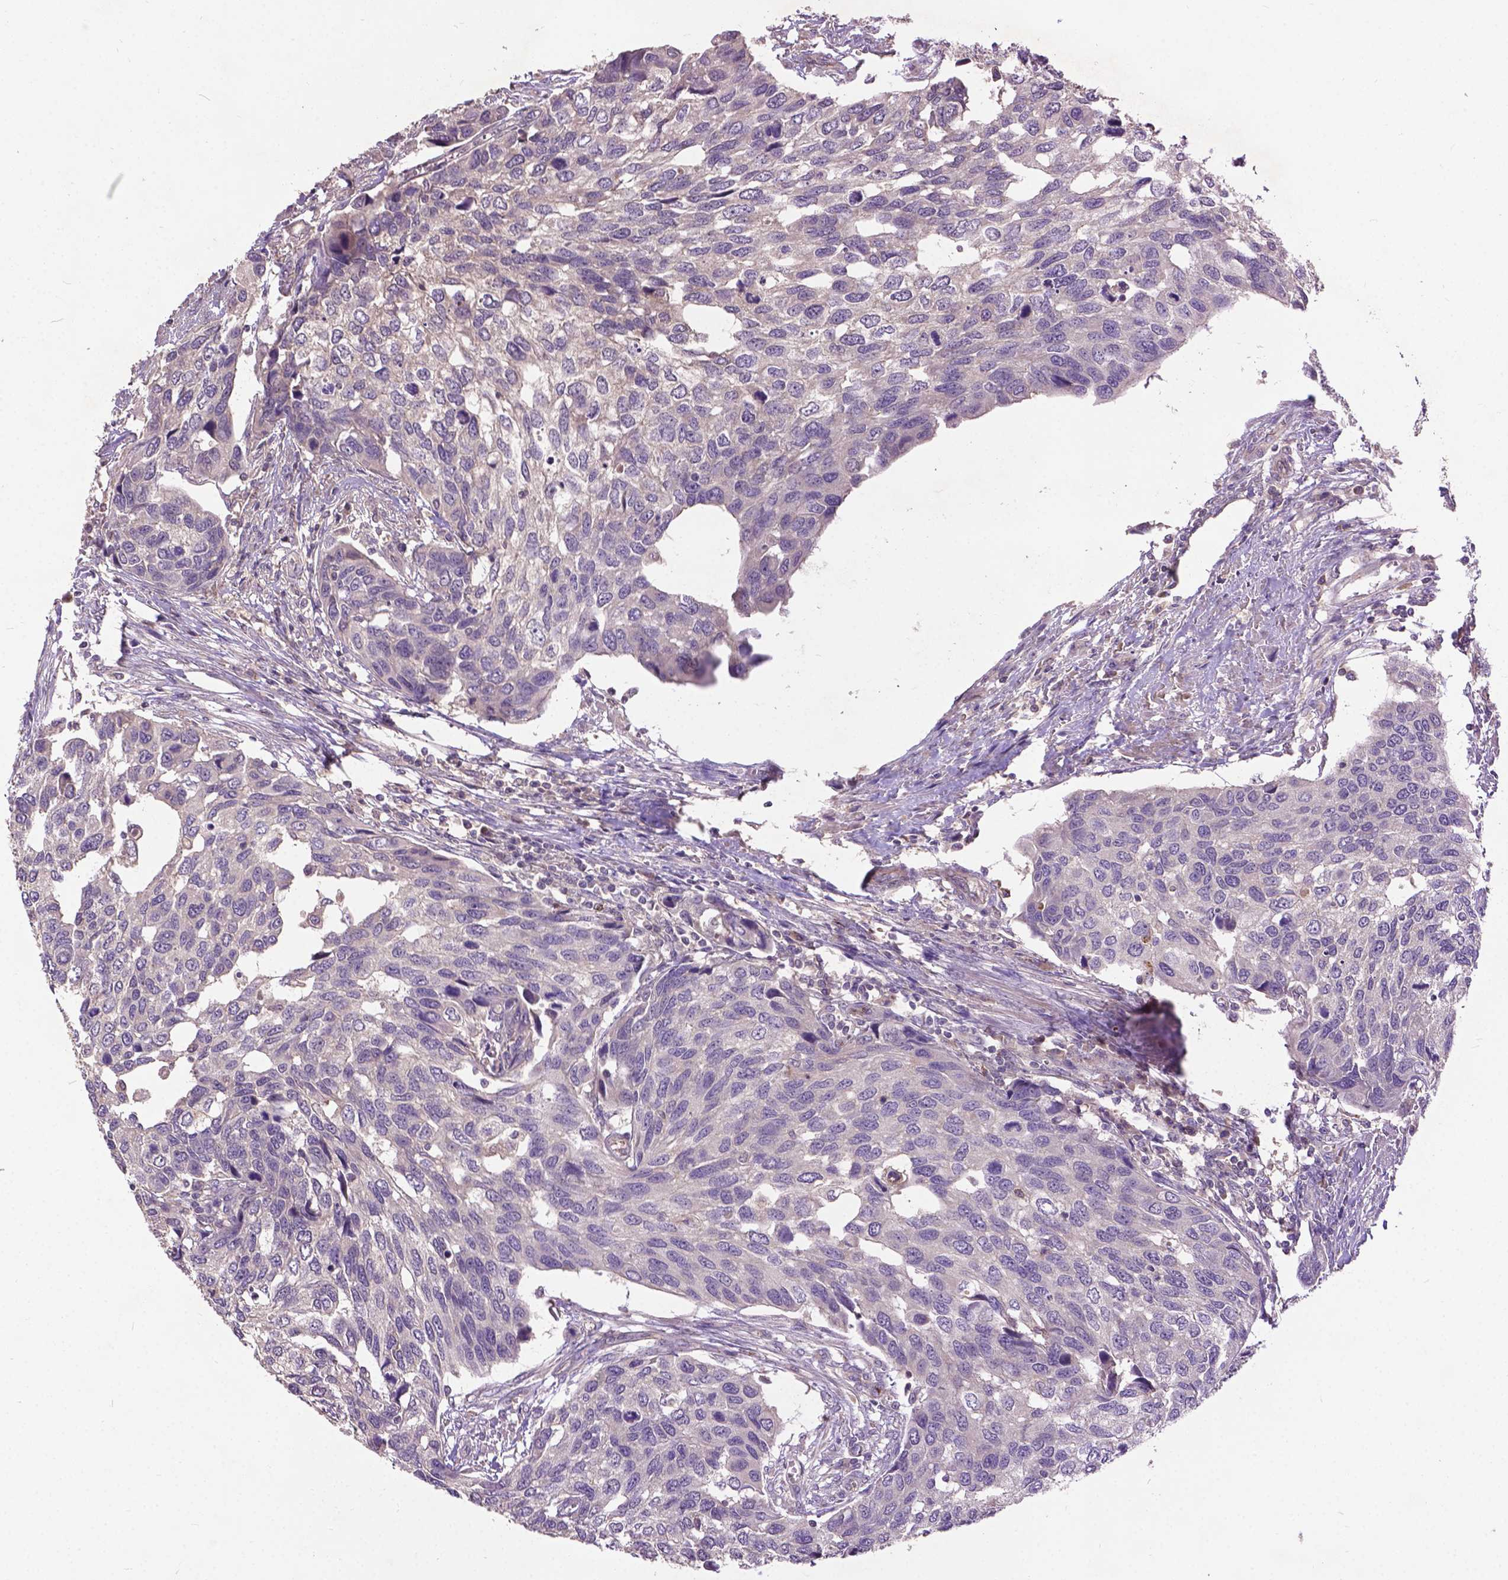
{"staining": {"intensity": "negative", "quantity": "none", "location": "none"}, "tissue": "urothelial cancer", "cell_type": "Tumor cells", "image_type": "cancer", "snomed": [{"axis": "morphology", "description": "Urothelial carcinoma, High grade"}, {"axis": "topography", "description": "Urinary bladder"}], "caption": "The immunohistochemistry (IHC) image has no significant expression in tumor cells of urothelial carcinoma (high-grade) tissue. (DAB IHC visualized using brightfield microscopy, high magnification).", "gene": "ZNF337", "patient": {"sex": "male", "age": 60}}